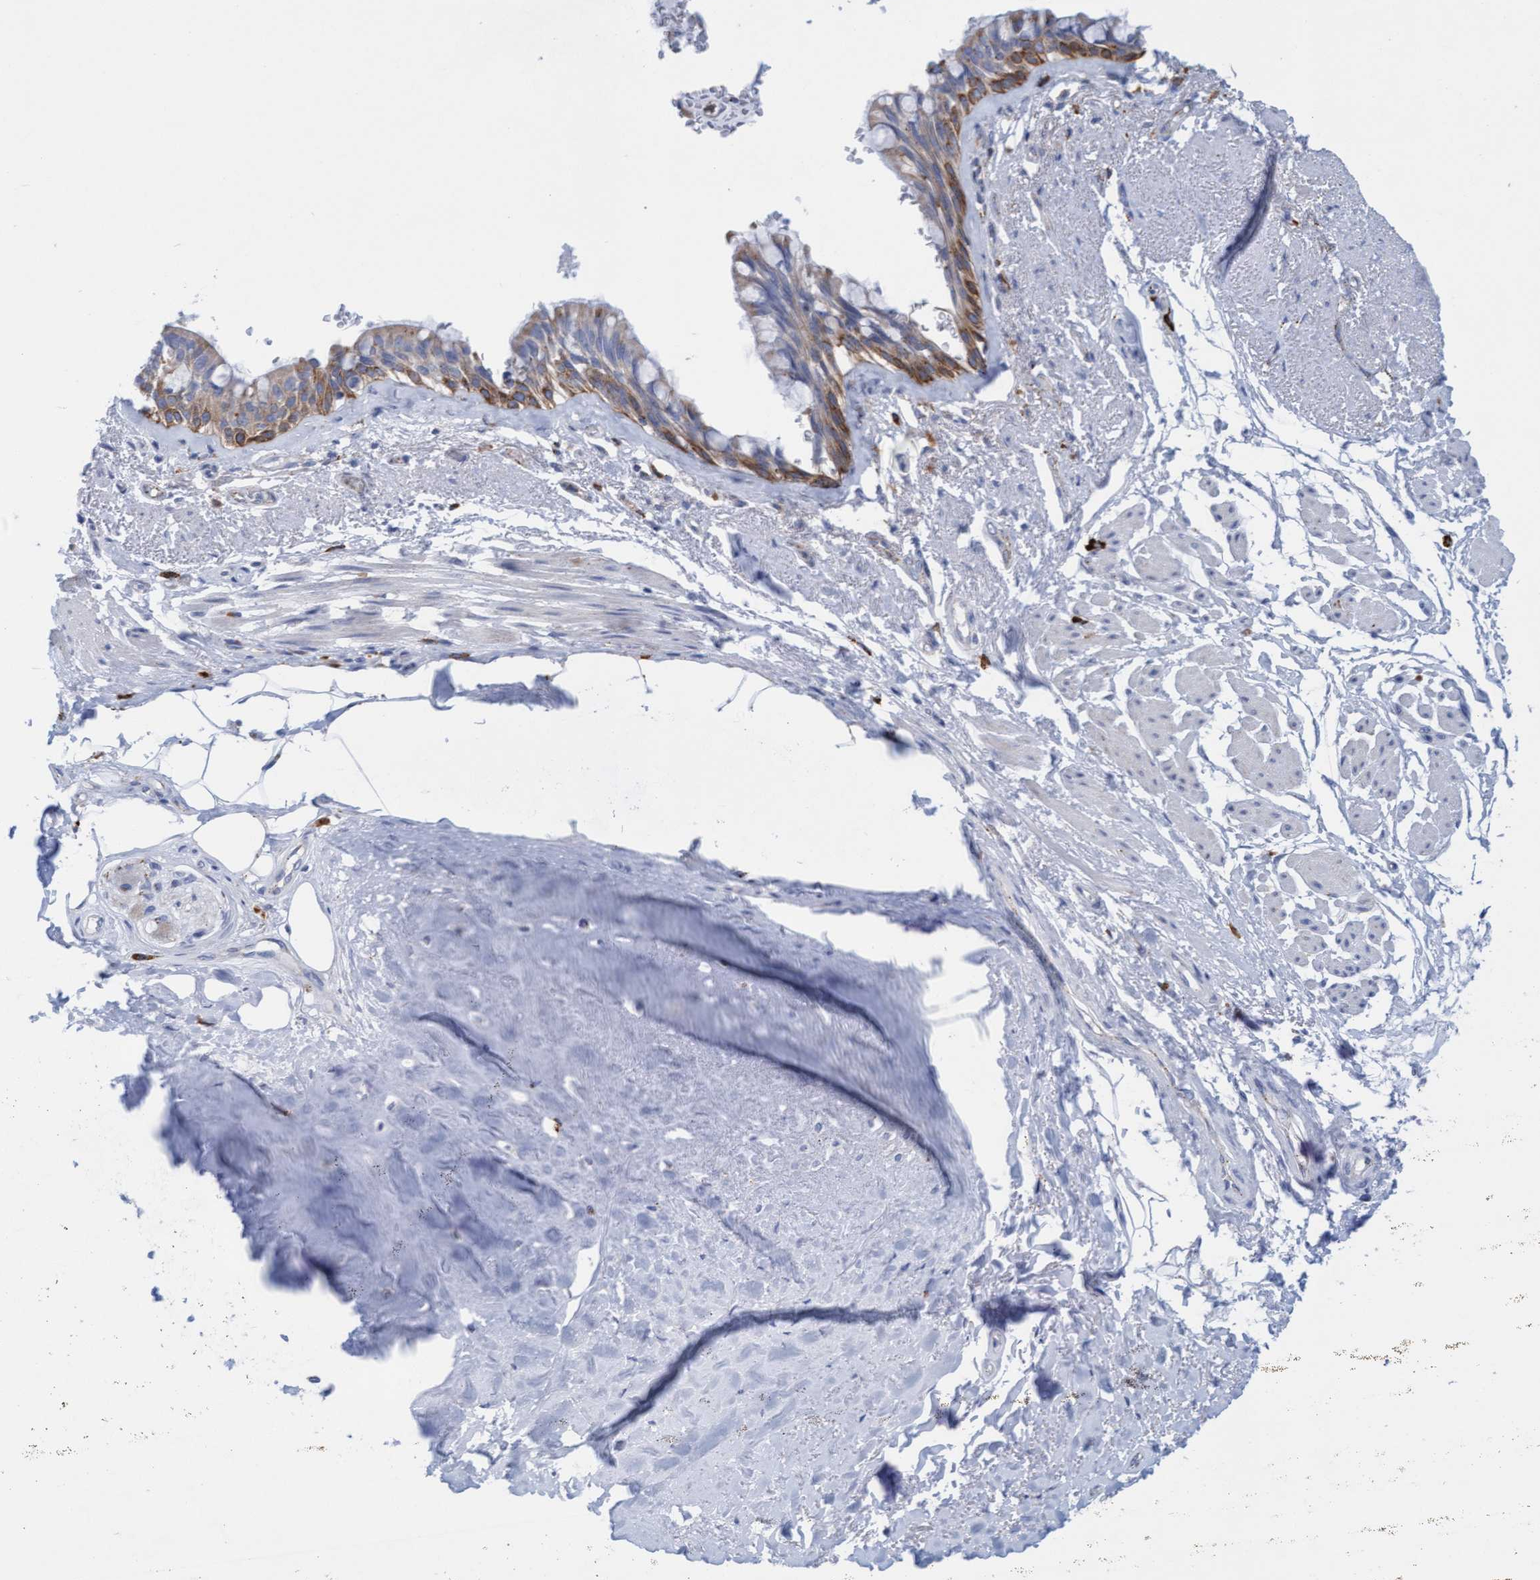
{"staining": {"intensity": "moderate", "quantity": ">75%", "location": "cytoplasmic/membranous"}, "tissue": "bronchus", "cell_type": "Respiratory epithelial cells", "image_type": "normal", "snomed": [{"axis": "morphology", "description": "Normal tissue, NOS"}, {"axis": "topography", "description": "Bronchus"}], "caption": "High-power microscopy captured an immunohistochemistry (IHC) histopathology image of unremarkable bronchus, revealing moderate cytoplasmic/membranous staining in about >75% of respiratory epithelial cells. (IHC, brightfield microscopy, high magnification).", "gene": "SGSH", "patient": {"sex": "male", "age": 66}}